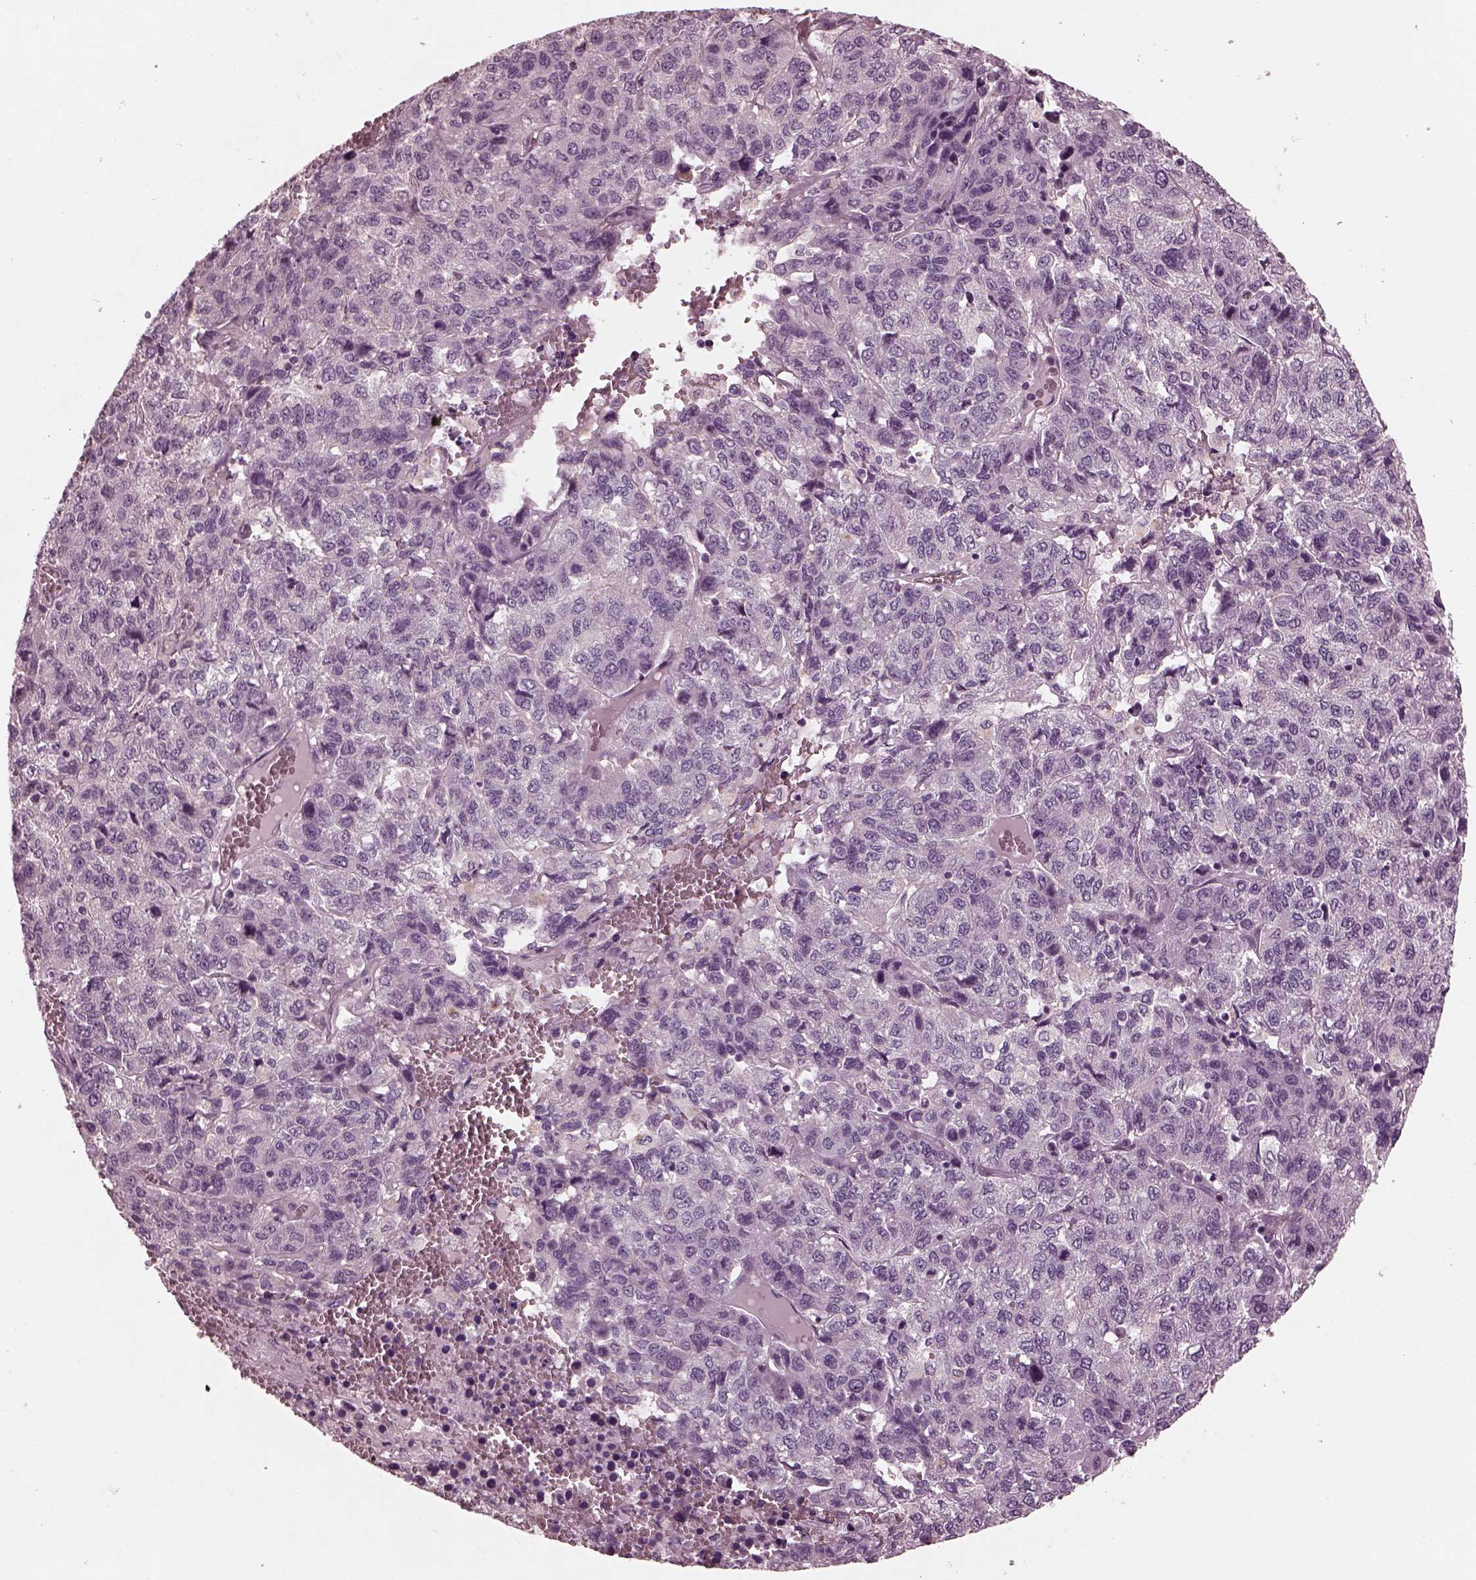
{"staining": {"intensity": "negative", "quantity": "none", "location": "none"}, "tissue": "liver cancer", "cell_type": "Tumor cells", "image_type": "cancer", "snomed": [{"axis": "morphology", "description": "Carcinoma, Hepatocellular, NOS"}, {"axis": "topography", "description": "Liver"}], "caption": "DAB immunohistochemical staining of human hepatocellular carcinoma (liver) reveals no significant expression in tumor cells. (Immunohistochemistry, brightfield microscopy, high magnification).", "gene": "KIF6", "patient": {"sex": "male", "age": 69}}